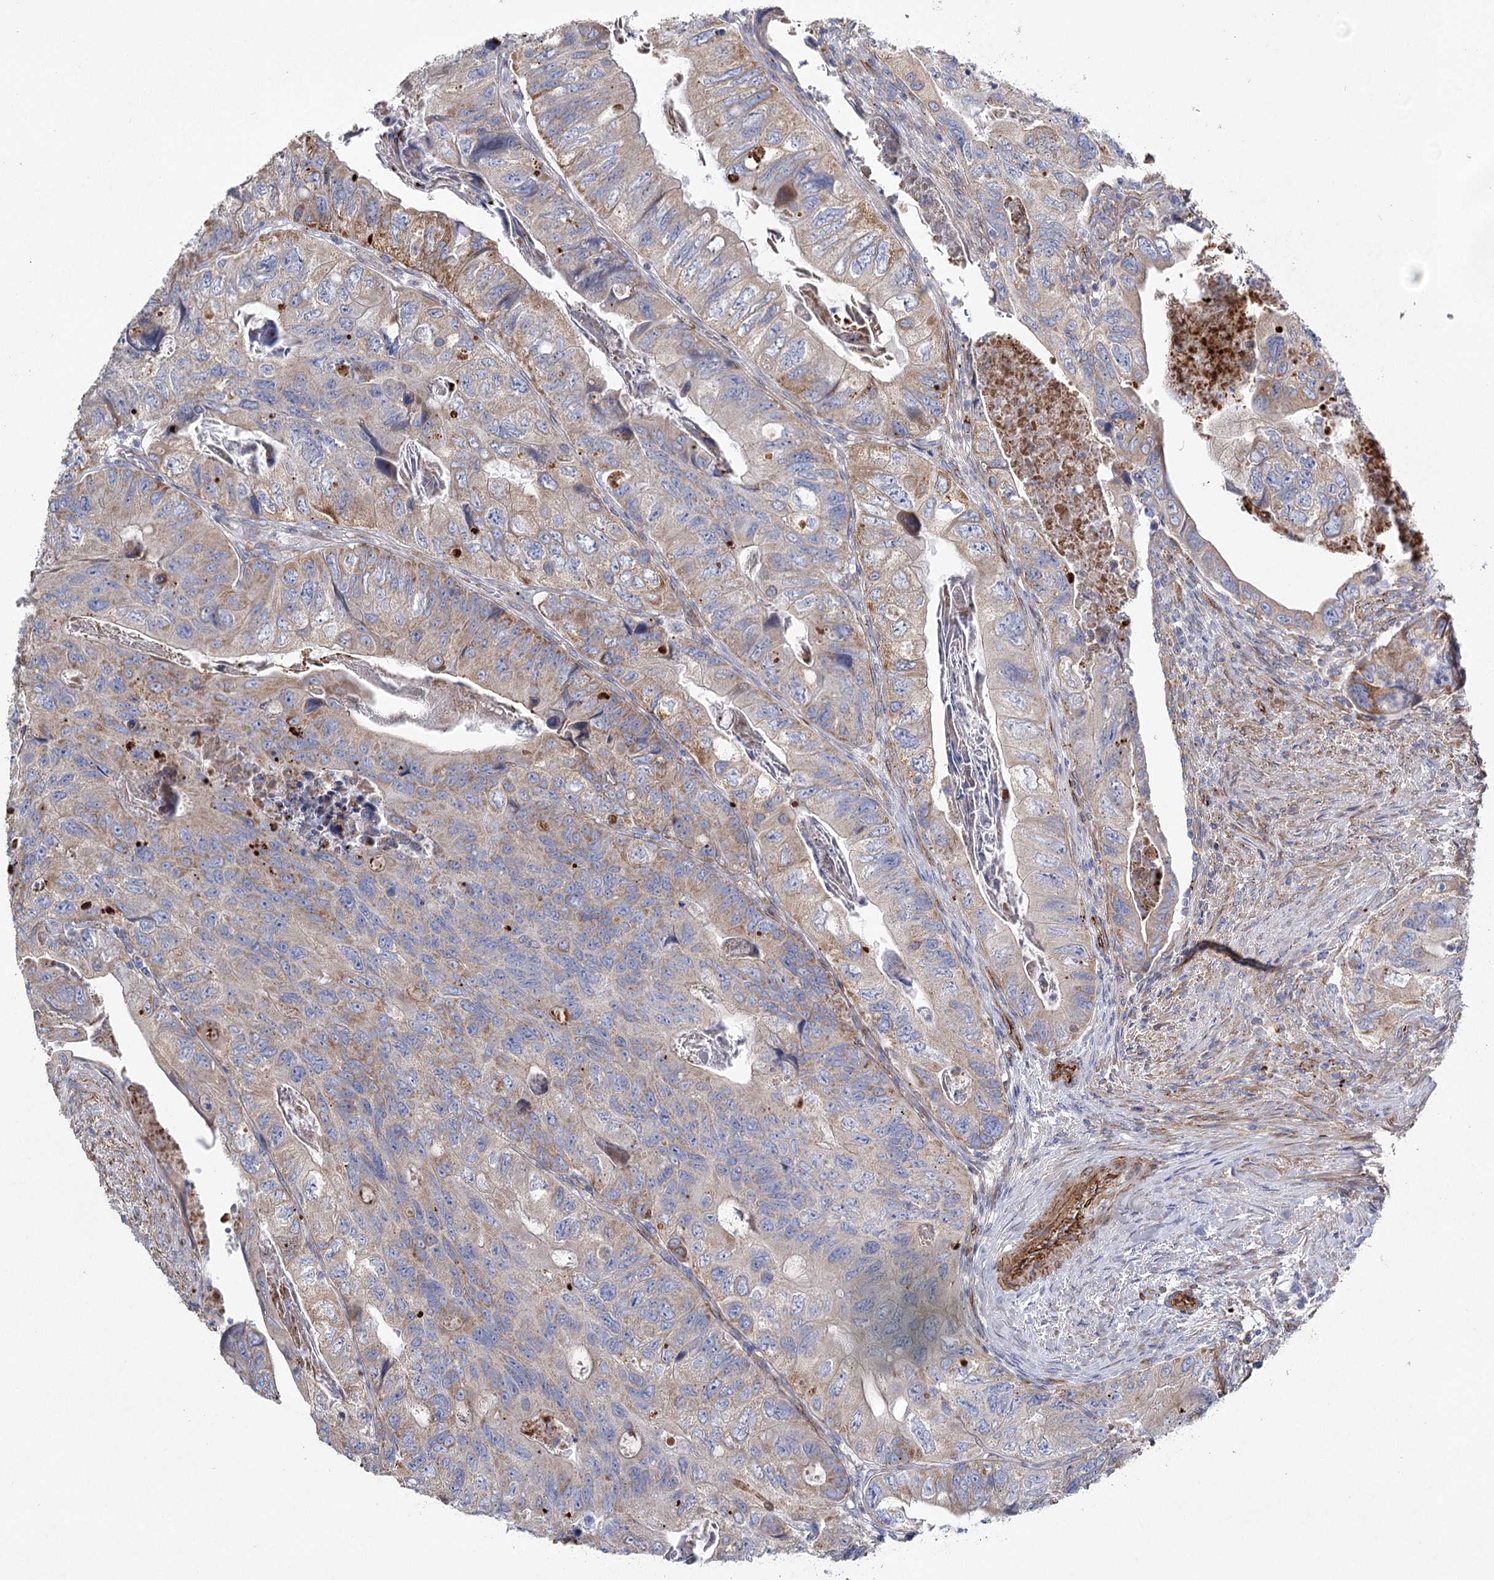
{"staining": {"intensity": "moderate", "quantity": "<25%", "location": "cytoplasmic/membranous"}, "tissue": "colorectal cancer", "cell_type": "Tumor cells", "image_type": "cancer", "snomed": [{"axis": "morphology", "description": "Adenocarcinoma, NOS"}, {"axis": "topography", "description": "Rectum"}], "caption": "Tumor cells exhibit low levels of moderate cytoplasmic/membranous expression in approximately <25% of cells in human colorectal adenocarcinoma. Using DAB (brown) and hematoxylin (blue) stains, captured at high magnification using brightfield microscopy.", "gene": "TMEM164", "patient": {"sex": "male", "age": 63}}